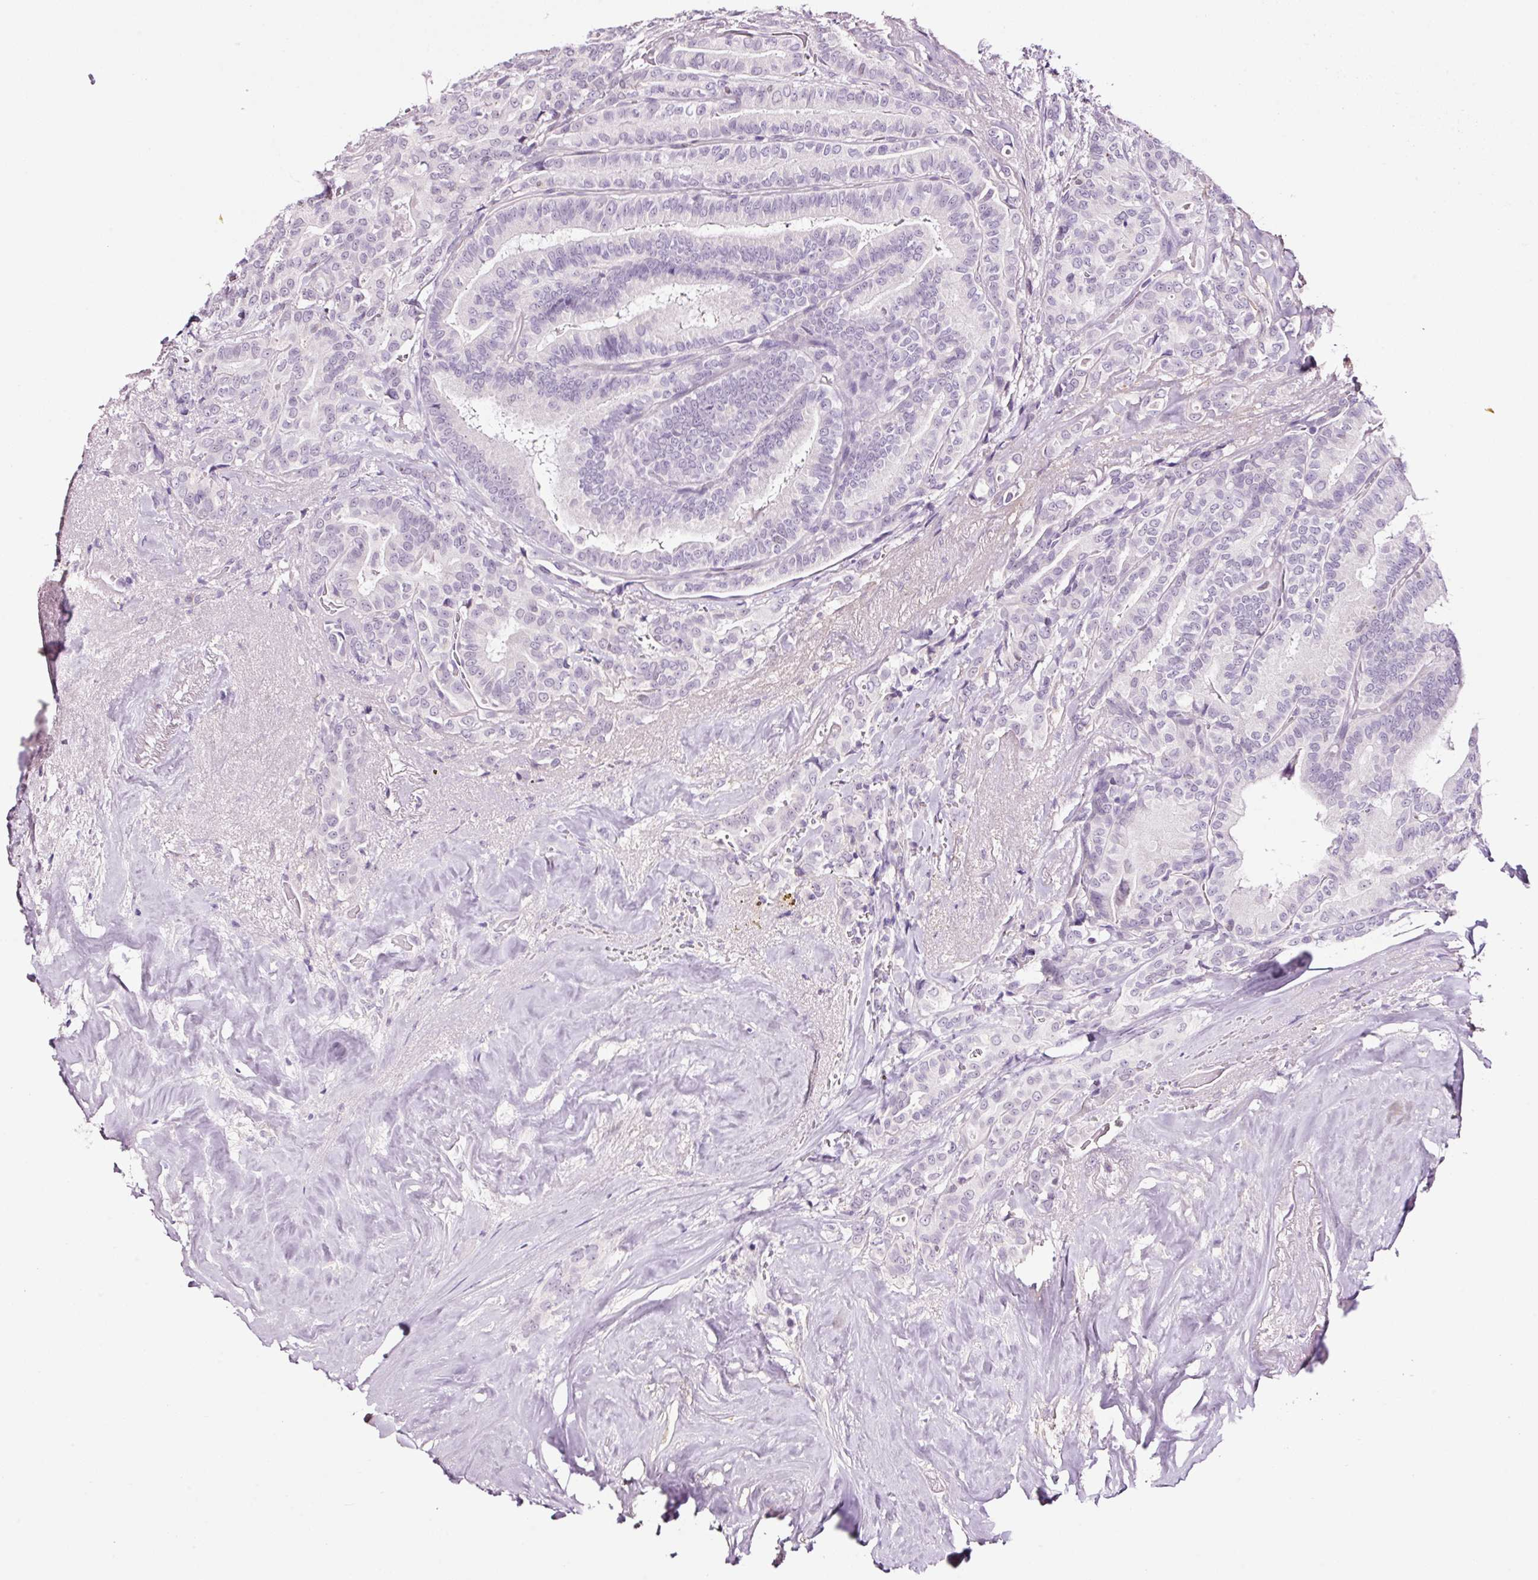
{"staining": {"intensity": "negative", "quantity": "none", "location": "none"}, "tissue": "thyroid cancer", "cell_type": "Tumor cells", "image_type": "cancer", "snomed": [{"axis": "morphology", "description": "Papillary adenocarcinoma, NOS"}, {"axis": "topography", "description": "Thyroid gland"}], "caption": "Immunohistochemistry (IHC) micrograph of neoplastic tissue: thyroid cancer stained with DAB shows no significant protein positivity in tumor cells.", "gene": "RTF2", "patient": {"sex": "male", "age": 61}}